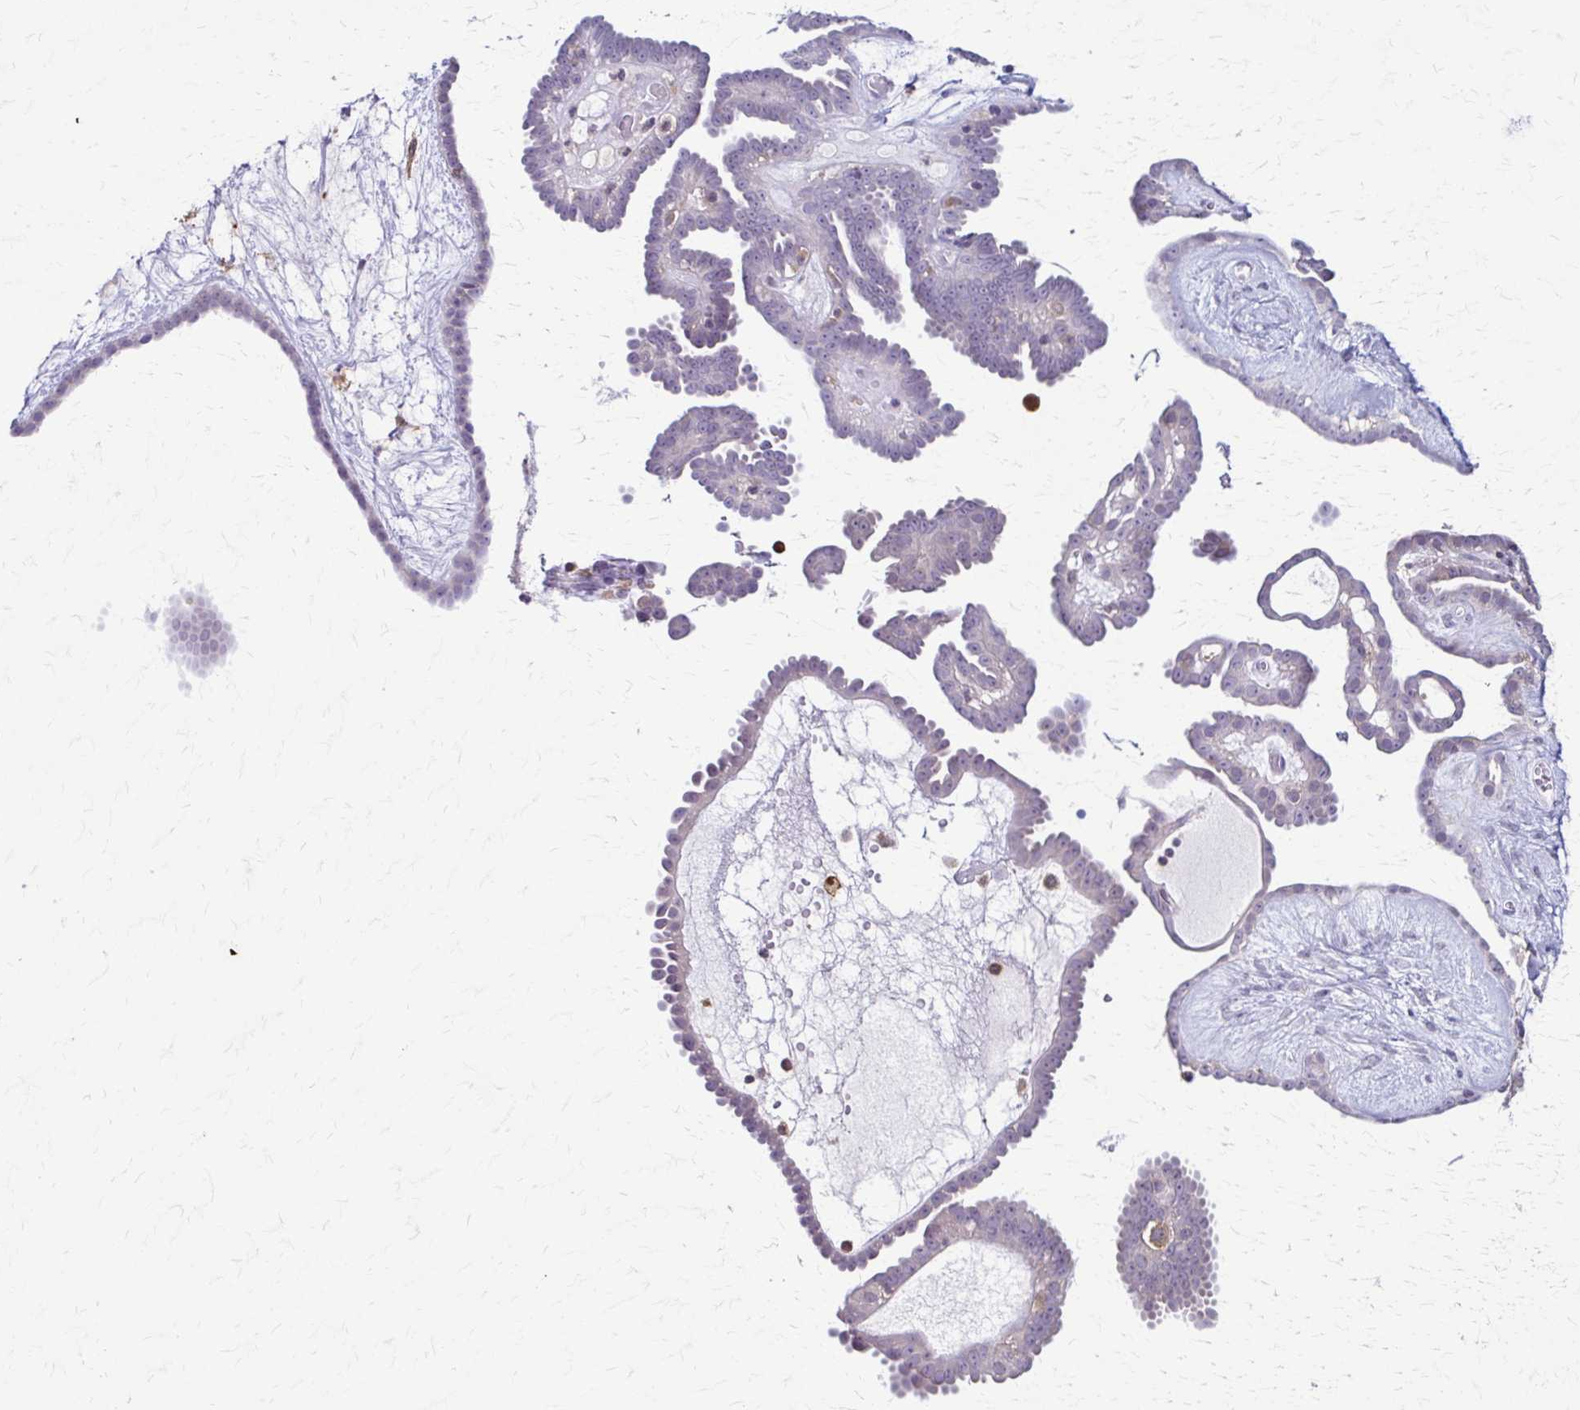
{"staining": {"intensity": "negative", "quantity": "none", "location": "none"}, "tissue": "ovarian cancer", "cell_type": "Tumor cells", "image_type": "cancer", "snomed": [{"axis": "morphology", "description": "Cystadenocarcinoma, serous, NOS"}, {"axis": "topography", "description": "Ovary"}], "caption": "DAB immunohistochemical staining of serous cystadenocarcinoma (ovarian) displays no significant staining in tumor cells.", "gene": "PIK3AP1", "patient": {"sex": "female", "age": 71}}